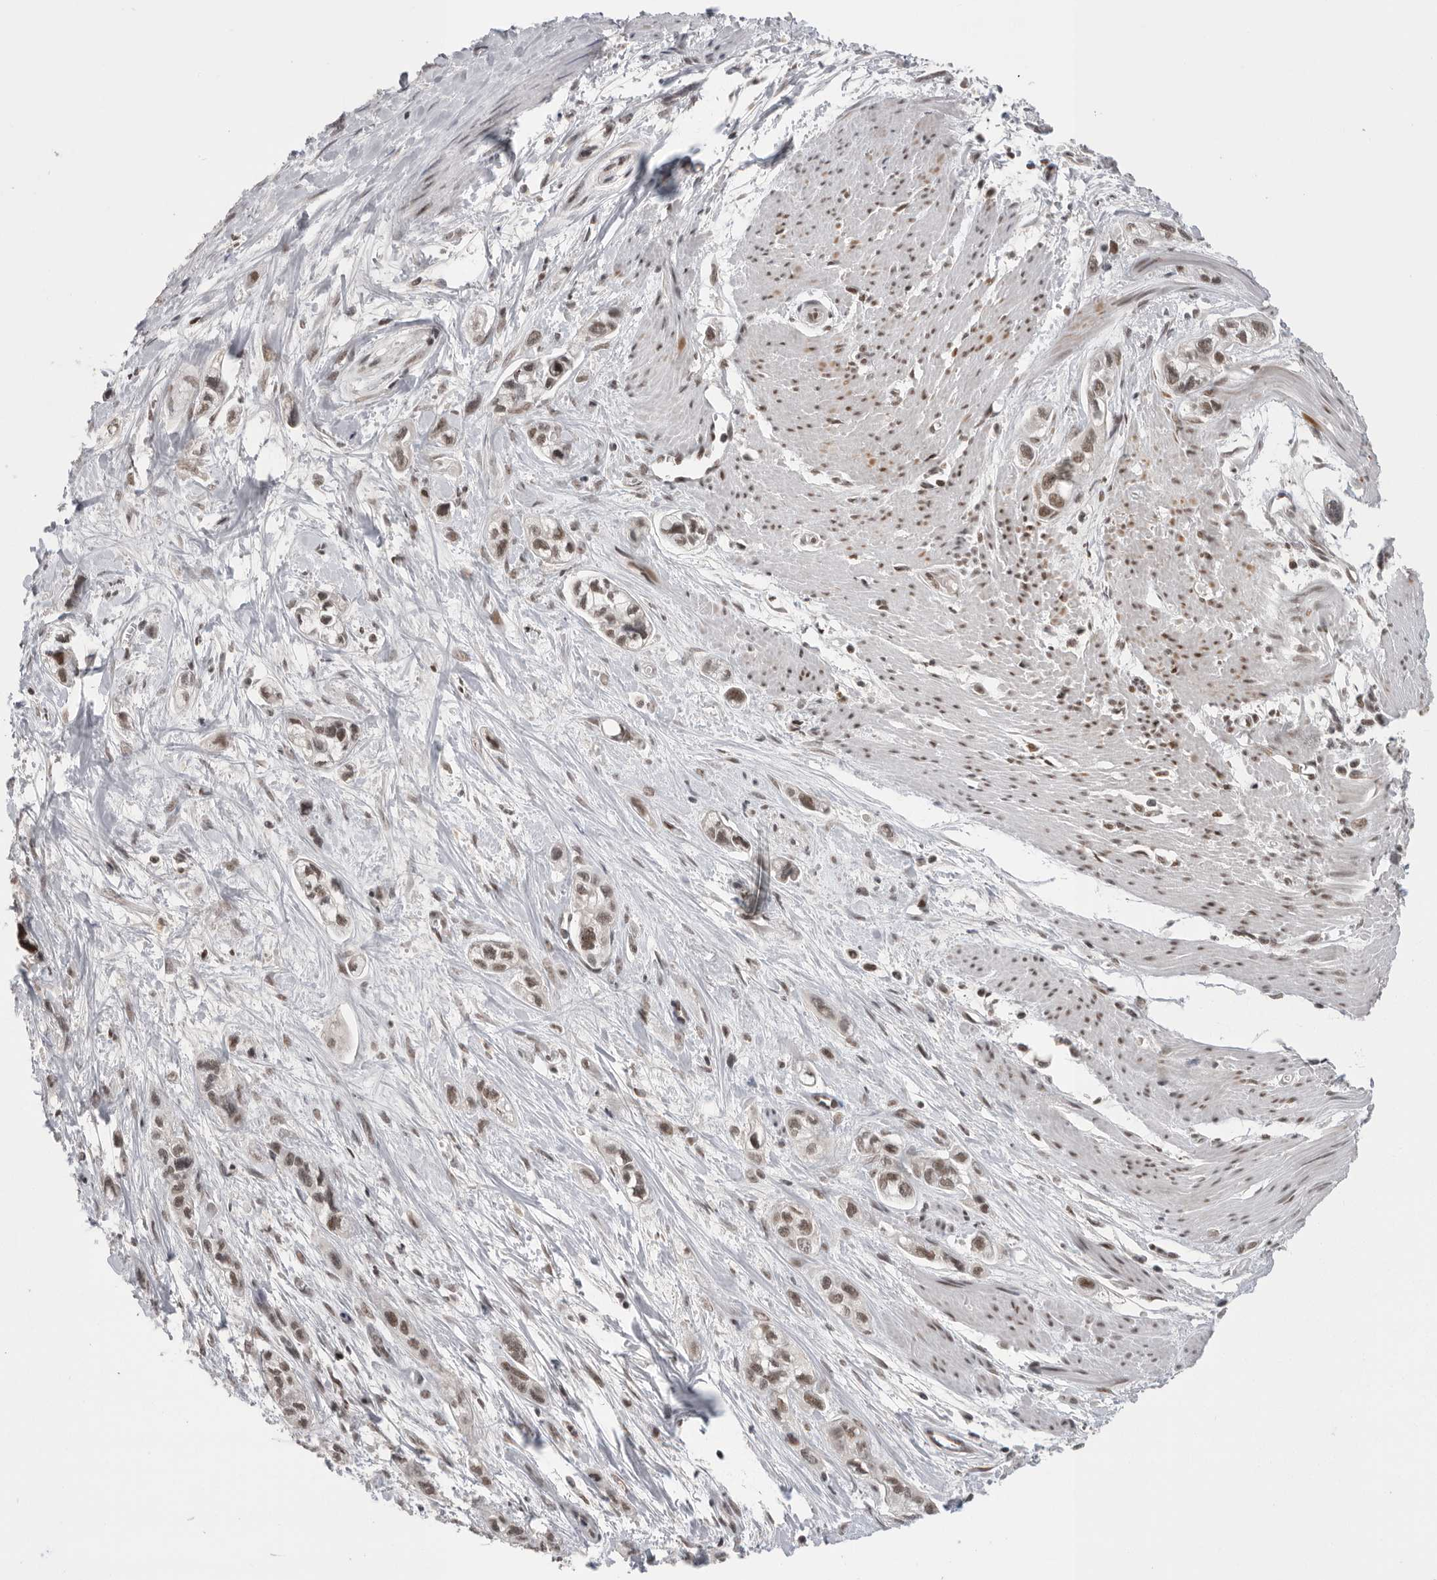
{"staining": {"intensity": "moderate", "quantity": ">75%", "location": "nuclear"}, "tissue": "pancreatic cancer", "cell_type": "Tumor cells", "image_type": "cancer", "snomed": [{"axis": "morphology", "description": "Adenocarcinoma, NOS"}, {"axis": "topography", "description": "Pancreas"}], "caption": "A brown stain highlights moderate nuclear staining of a protein in human adenocarcinoma (pancreatic) tumor cells. The protein is shown in brown color, while the nuclei are stained blue.", "gene": "POU5F1", "patient": {"sex": "male", "age": 74}}